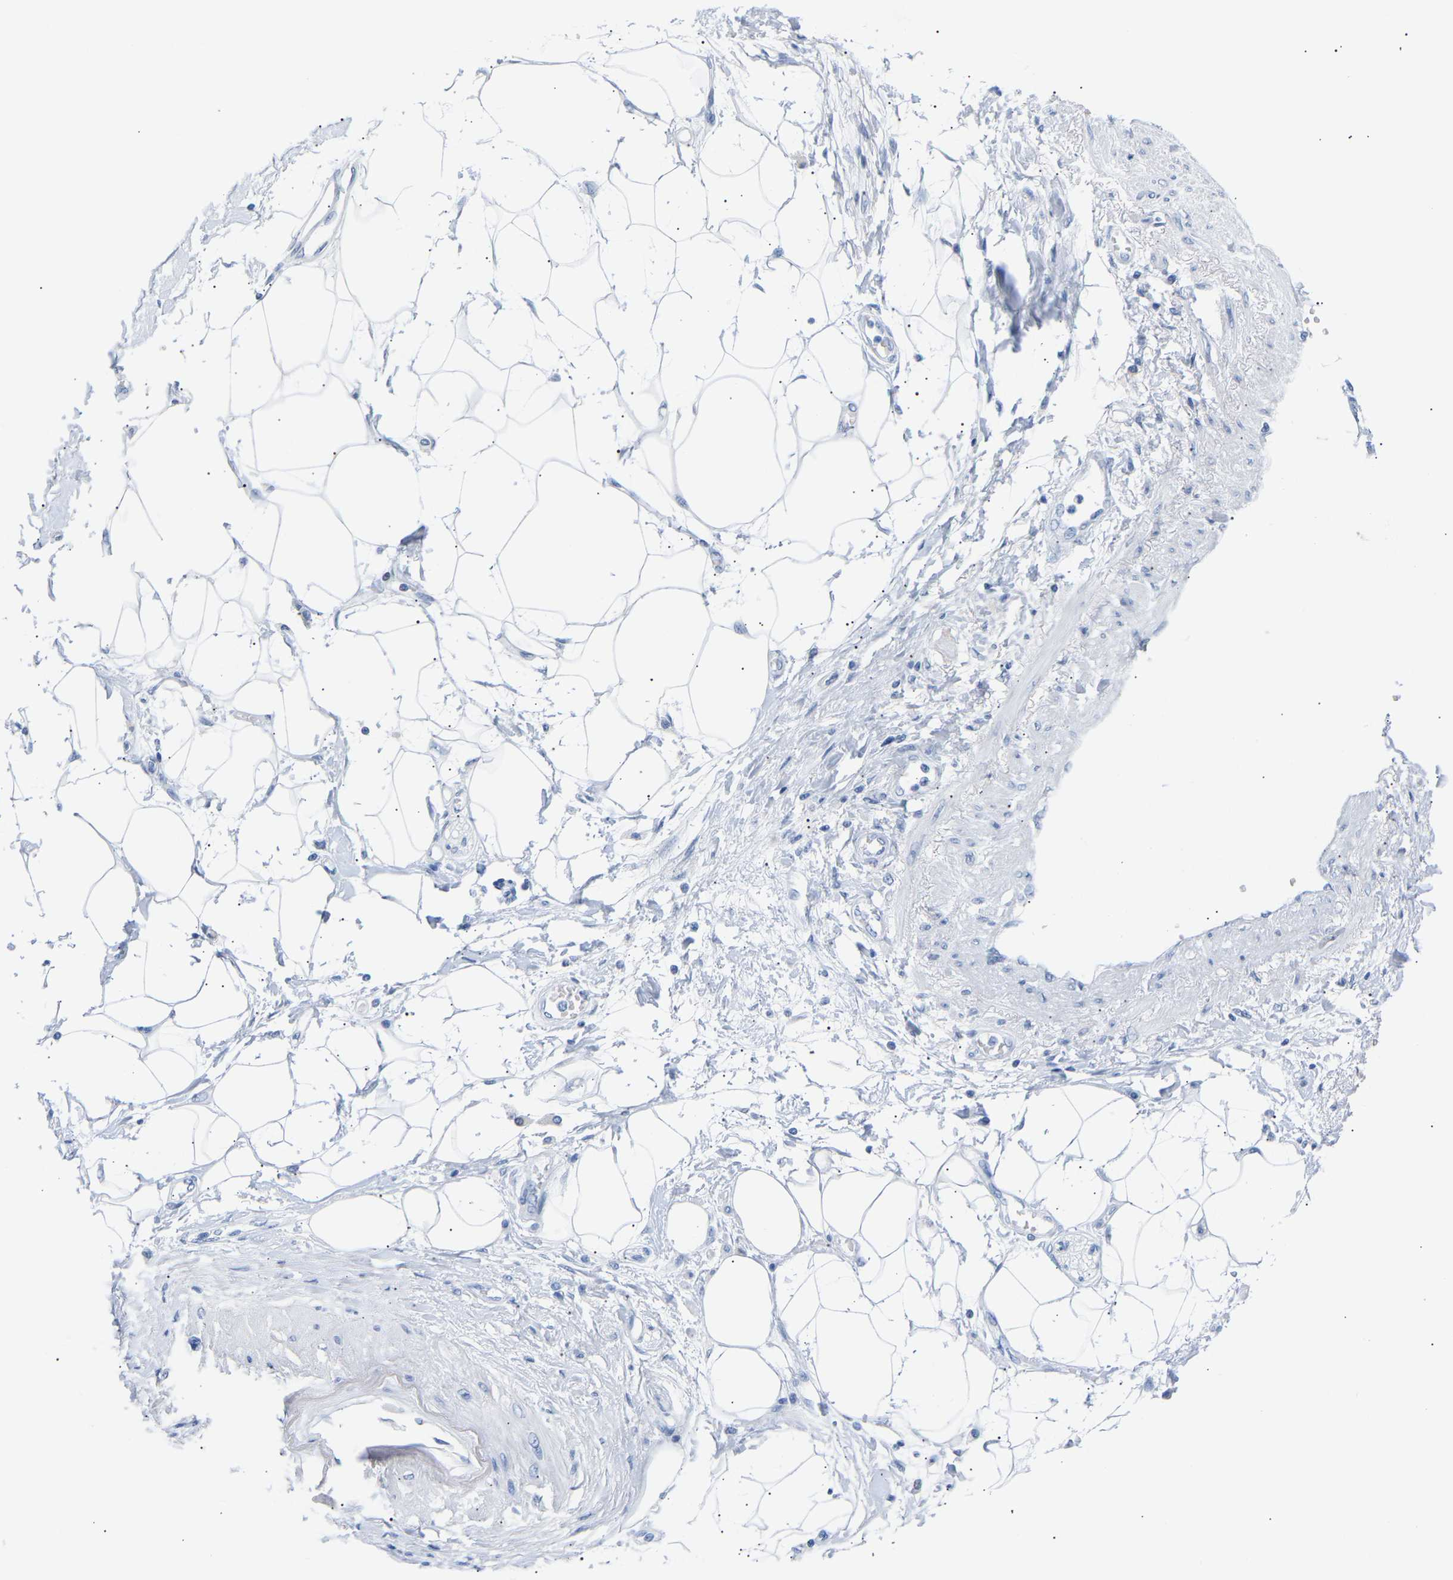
{"staining": {"intensity": "negative", "quantity": "none", "location": "none"}, "tissue": "adipose tissue", "cell_type": "Adipocytes", "image_type": "normal", "snomed": [{"axis": "morphology", "description": "Normal tissue, NOS"}, {"axis": "morphology", "description": "Adenocarcinoma, NOS"}, {"axis": "topography", "description": "Duodenum"}, {"axis": "topography", "description": "Peripheral nerve tissue"}], "caption": "DAB immunohistochemical staining of benign adipose tissue shows no significant expression in adipocytes.", "gene": "SPINK2", "patient": {"sex": "female", "age": 60}}